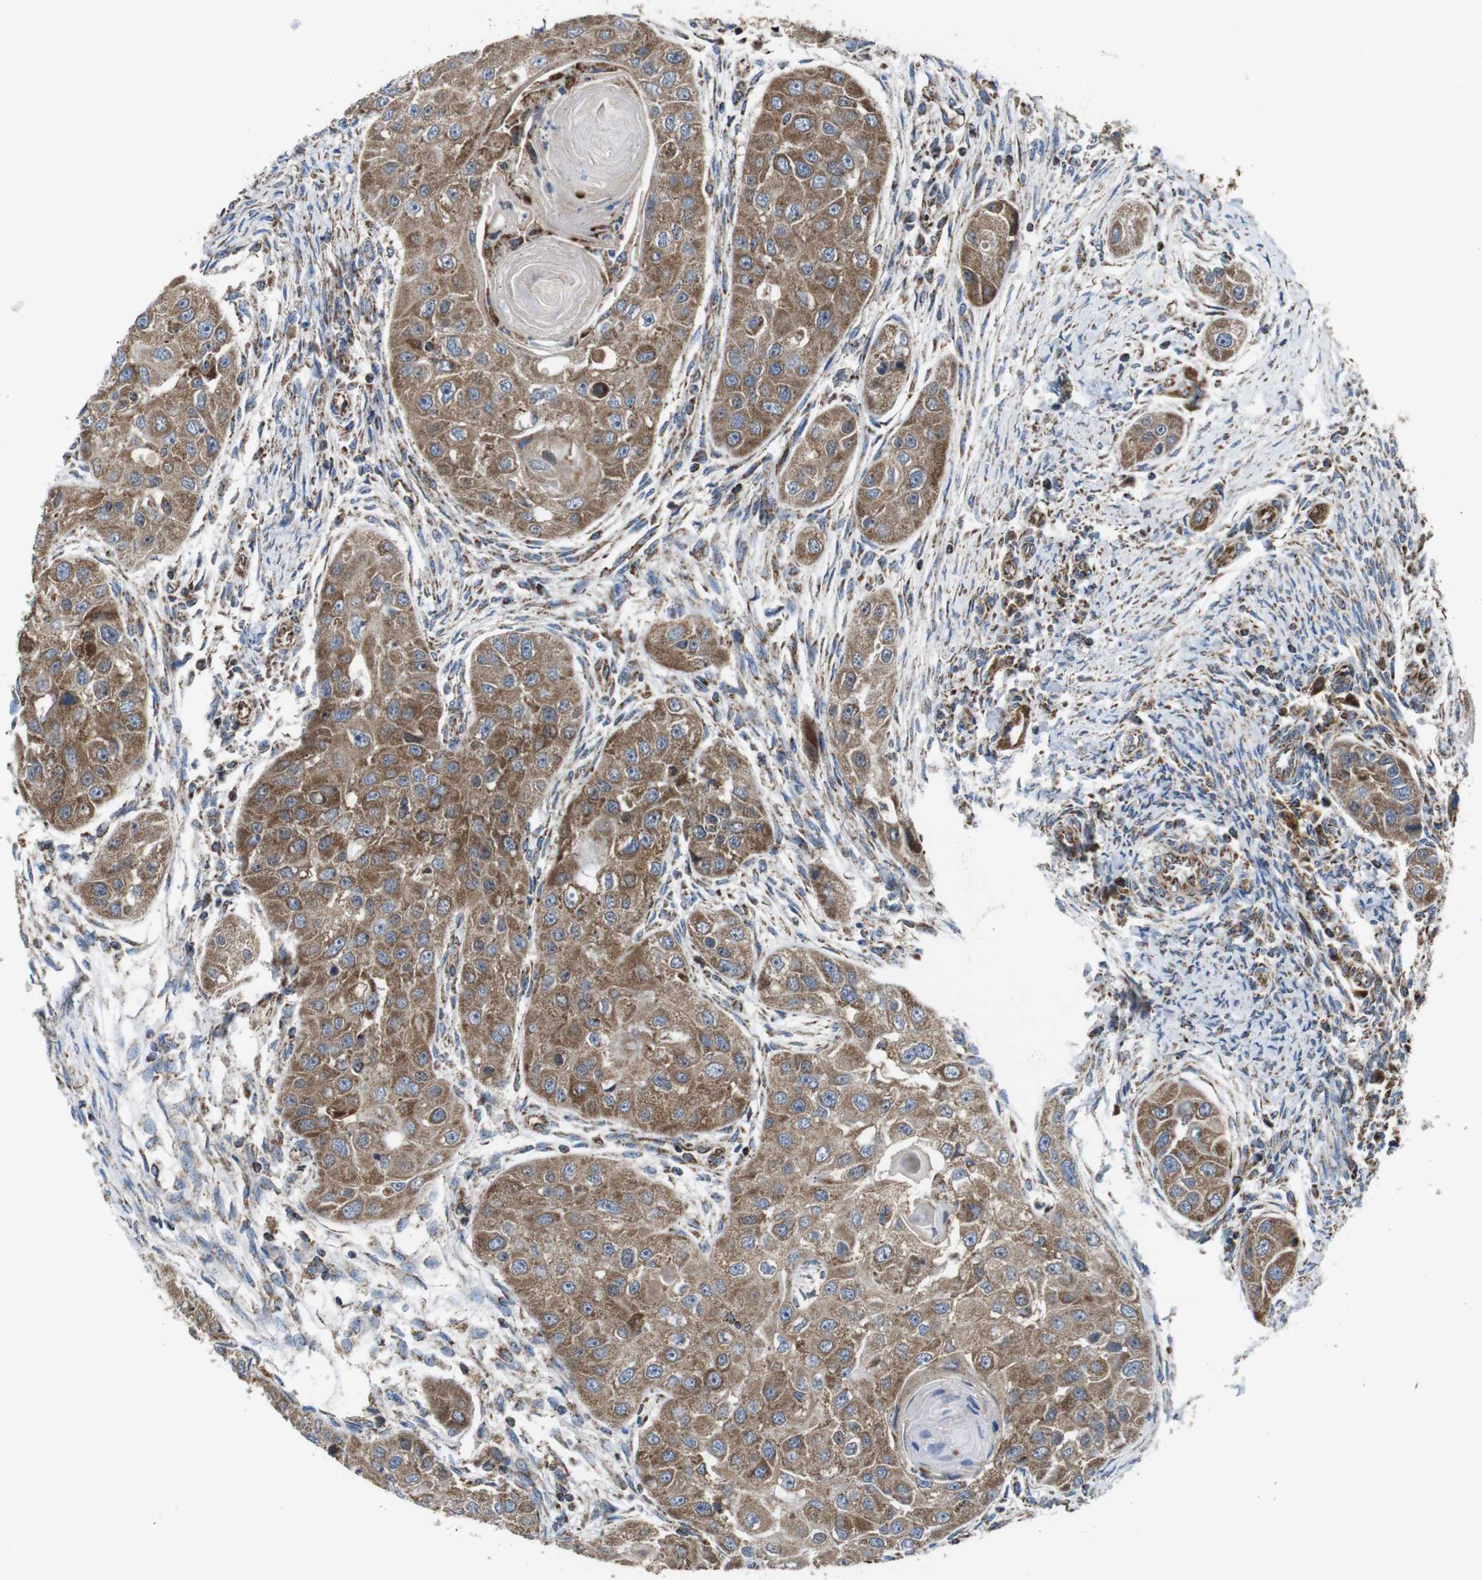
{"staining": {"intensity": "moderate", "quantity": ">75%", "location": "cytoplasmic/membranous"}, "tissue": "head and neck cancer", "cell_type": "Tumor cells", "image_type": "cancer", "snomed": [{"axis": "morphology", "description": "Normal tissue, NOS"}, {"axis": "morphology", "description": "Squamous cell carcinoma, NOS"}, {"axis": "topography", "description": "Skeletal muscle"}, {"axis": "topography", "description": "Head-Neck"}], "caption": "IHC micrograph of human head and neck cancer stained for a protein (brown), which reveals medium levels of moderate cytoplasmic/membranous staining in approximately >75% of tumor cells.", "gene": "HK1", "patient": {"sex": "male", "age": 51}}